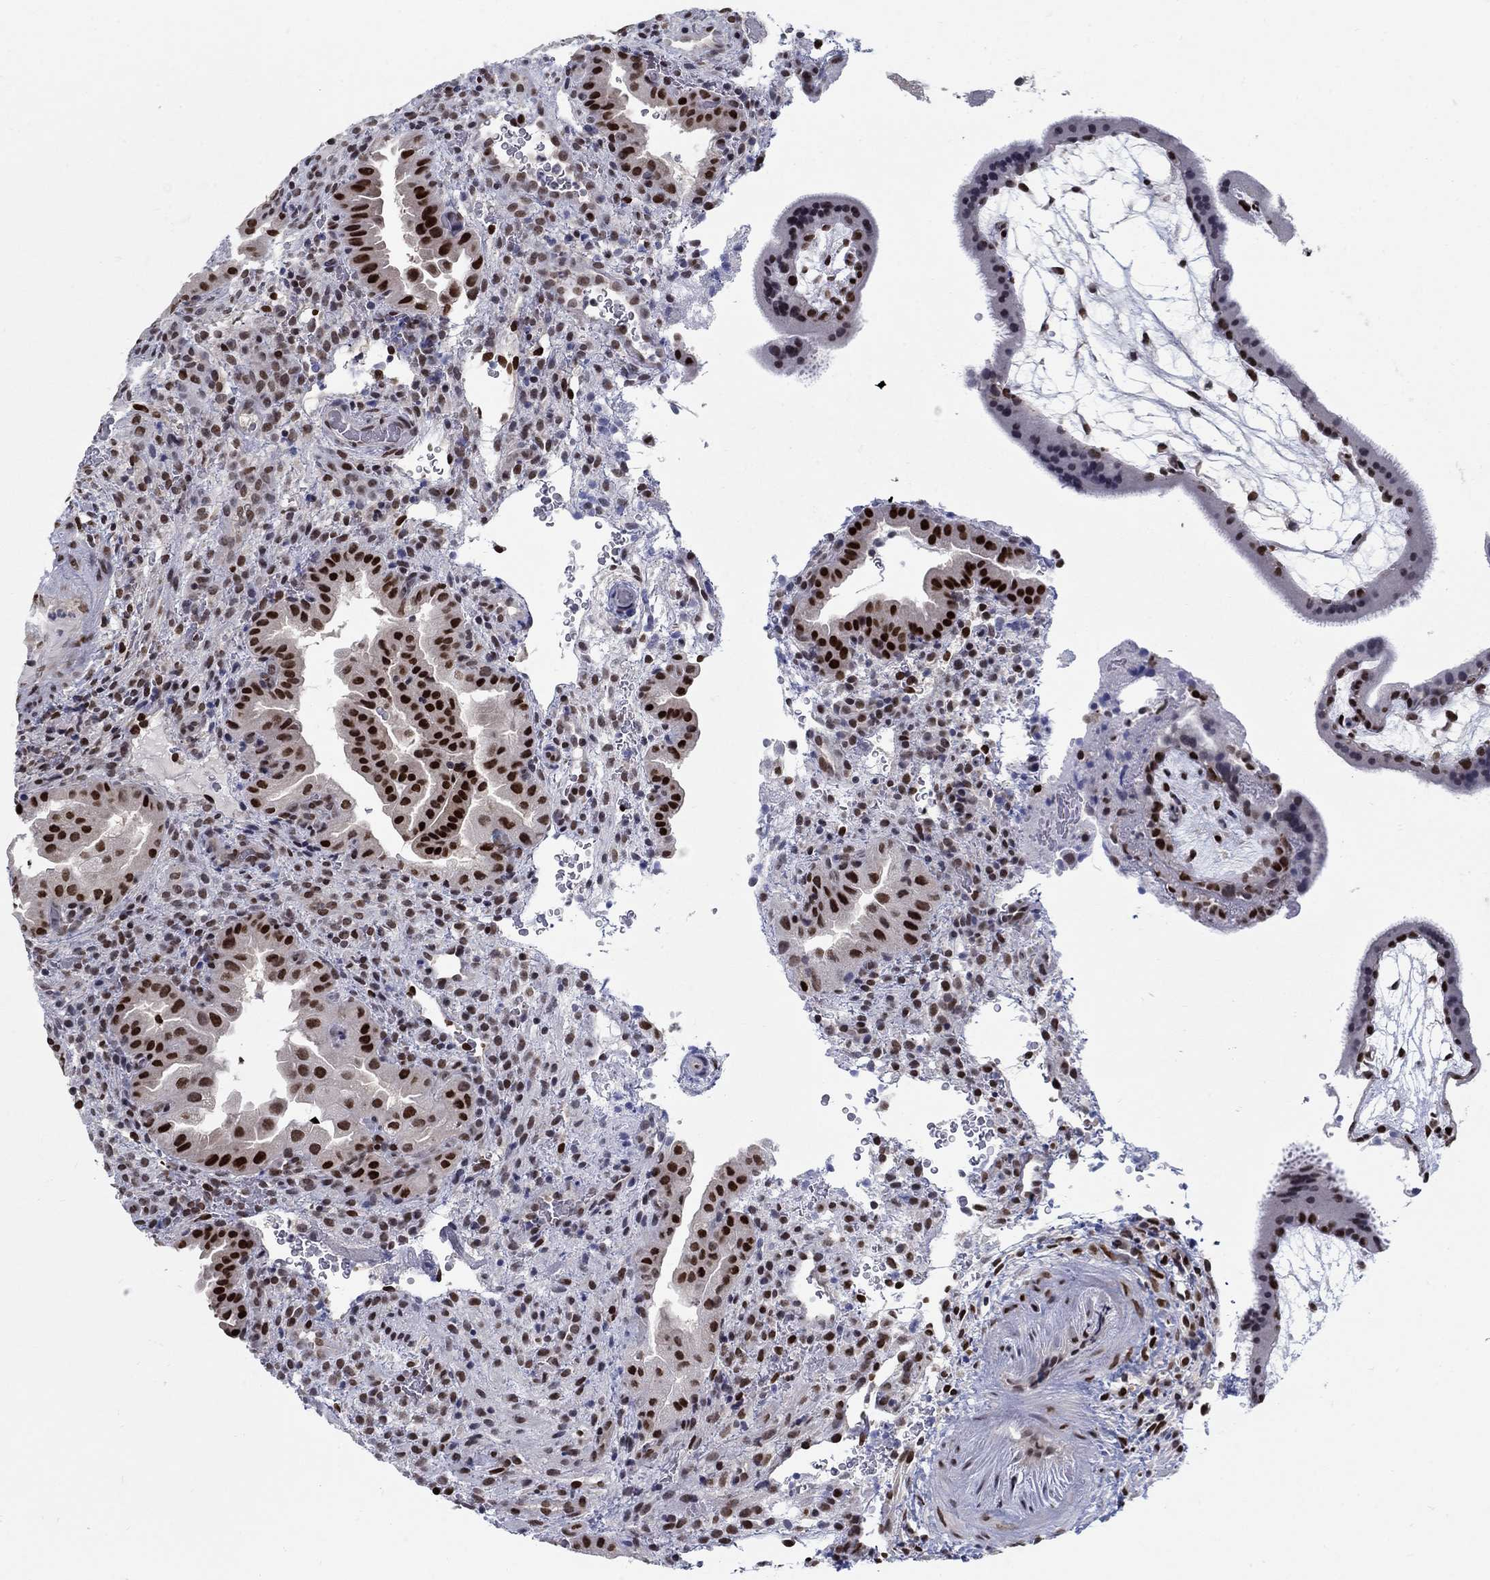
{"staining": {"intensity": "strong", "quantity": "25%-75%", "location": "nuclear"}, "tissue": "placenta", "cell_type": "Decidual cells", "image_type": "normal", "snomed": [{"axis": "morphology", "description": "Normal tissue, NOS"}, {"axis": "topography", "description": "Placenta"}], "caption": "Protein expression analysis of unremarkable placenta displays strong nuclear expression in approximately 25%-75% of decidual cells. Nuclei are stained in blue.", "gene": "CENPE", "patient": {"sex": "female", "age": 19}}